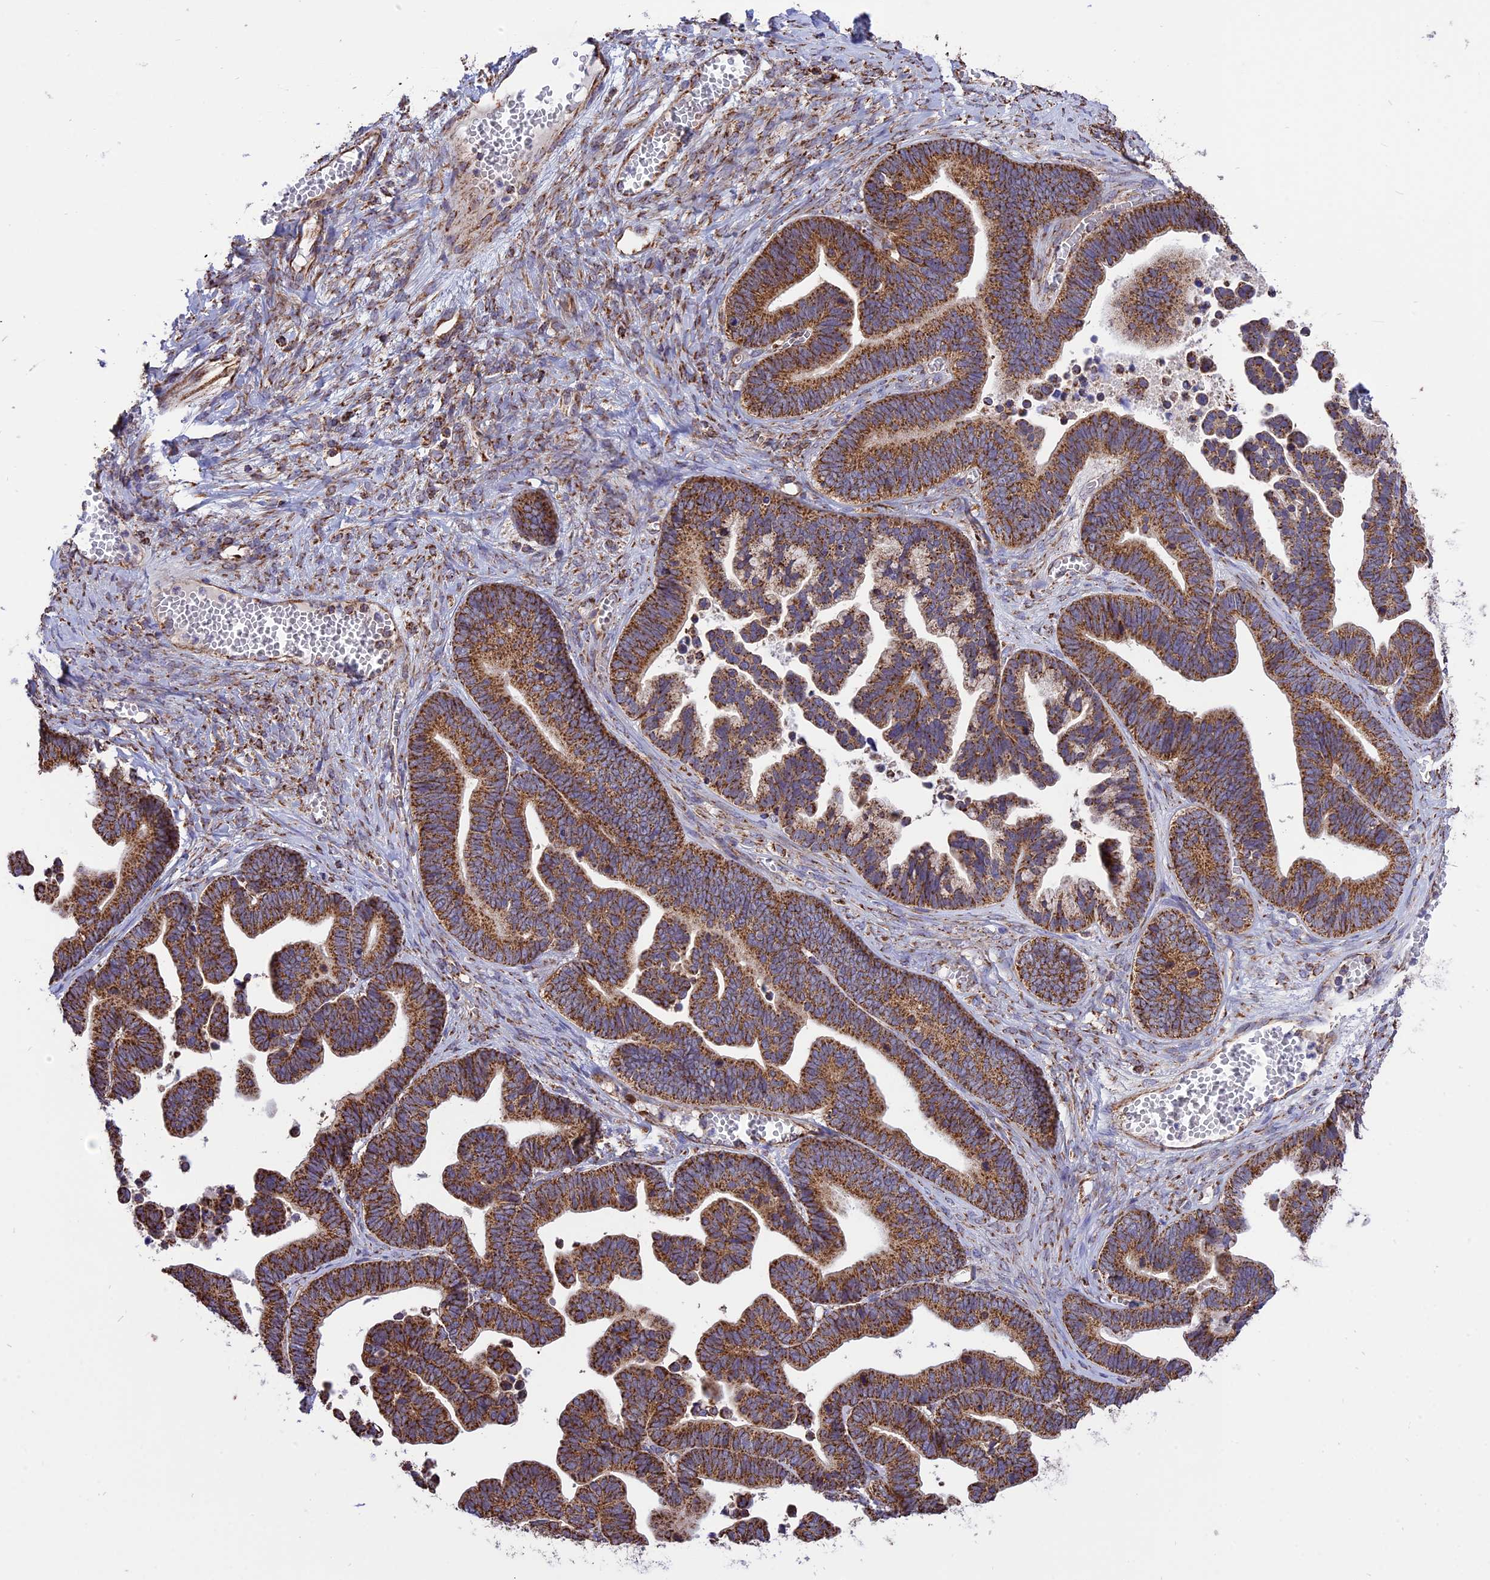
{"staining": {"intensity": "strong", "quantity": ">75%", "location": "cytoplasmic/membranous"}, "tissue": "ovarian cancer", "cell_type": "Tumor cells", "image_type": "cancer", "snomed": [{"axis": "morphology", "description": "Cystadenocarcinoma, serous, NOS"}, {"axis": "topography", "description": "Ovary"}], "caption": "Protein staining displays strong cytoplasmic/membranous expression in approximately >75% of tumor cells in serous cystadenocarcinoma (ovarian). The staining is performed using DAB (3,3'-diaminobenzidine) brown chromogen to label protein expression. The nuclei are counter-stained blue using hematoxylin.", "gene": "TTC4", "patient": {"sex": "female", "age": 56}}